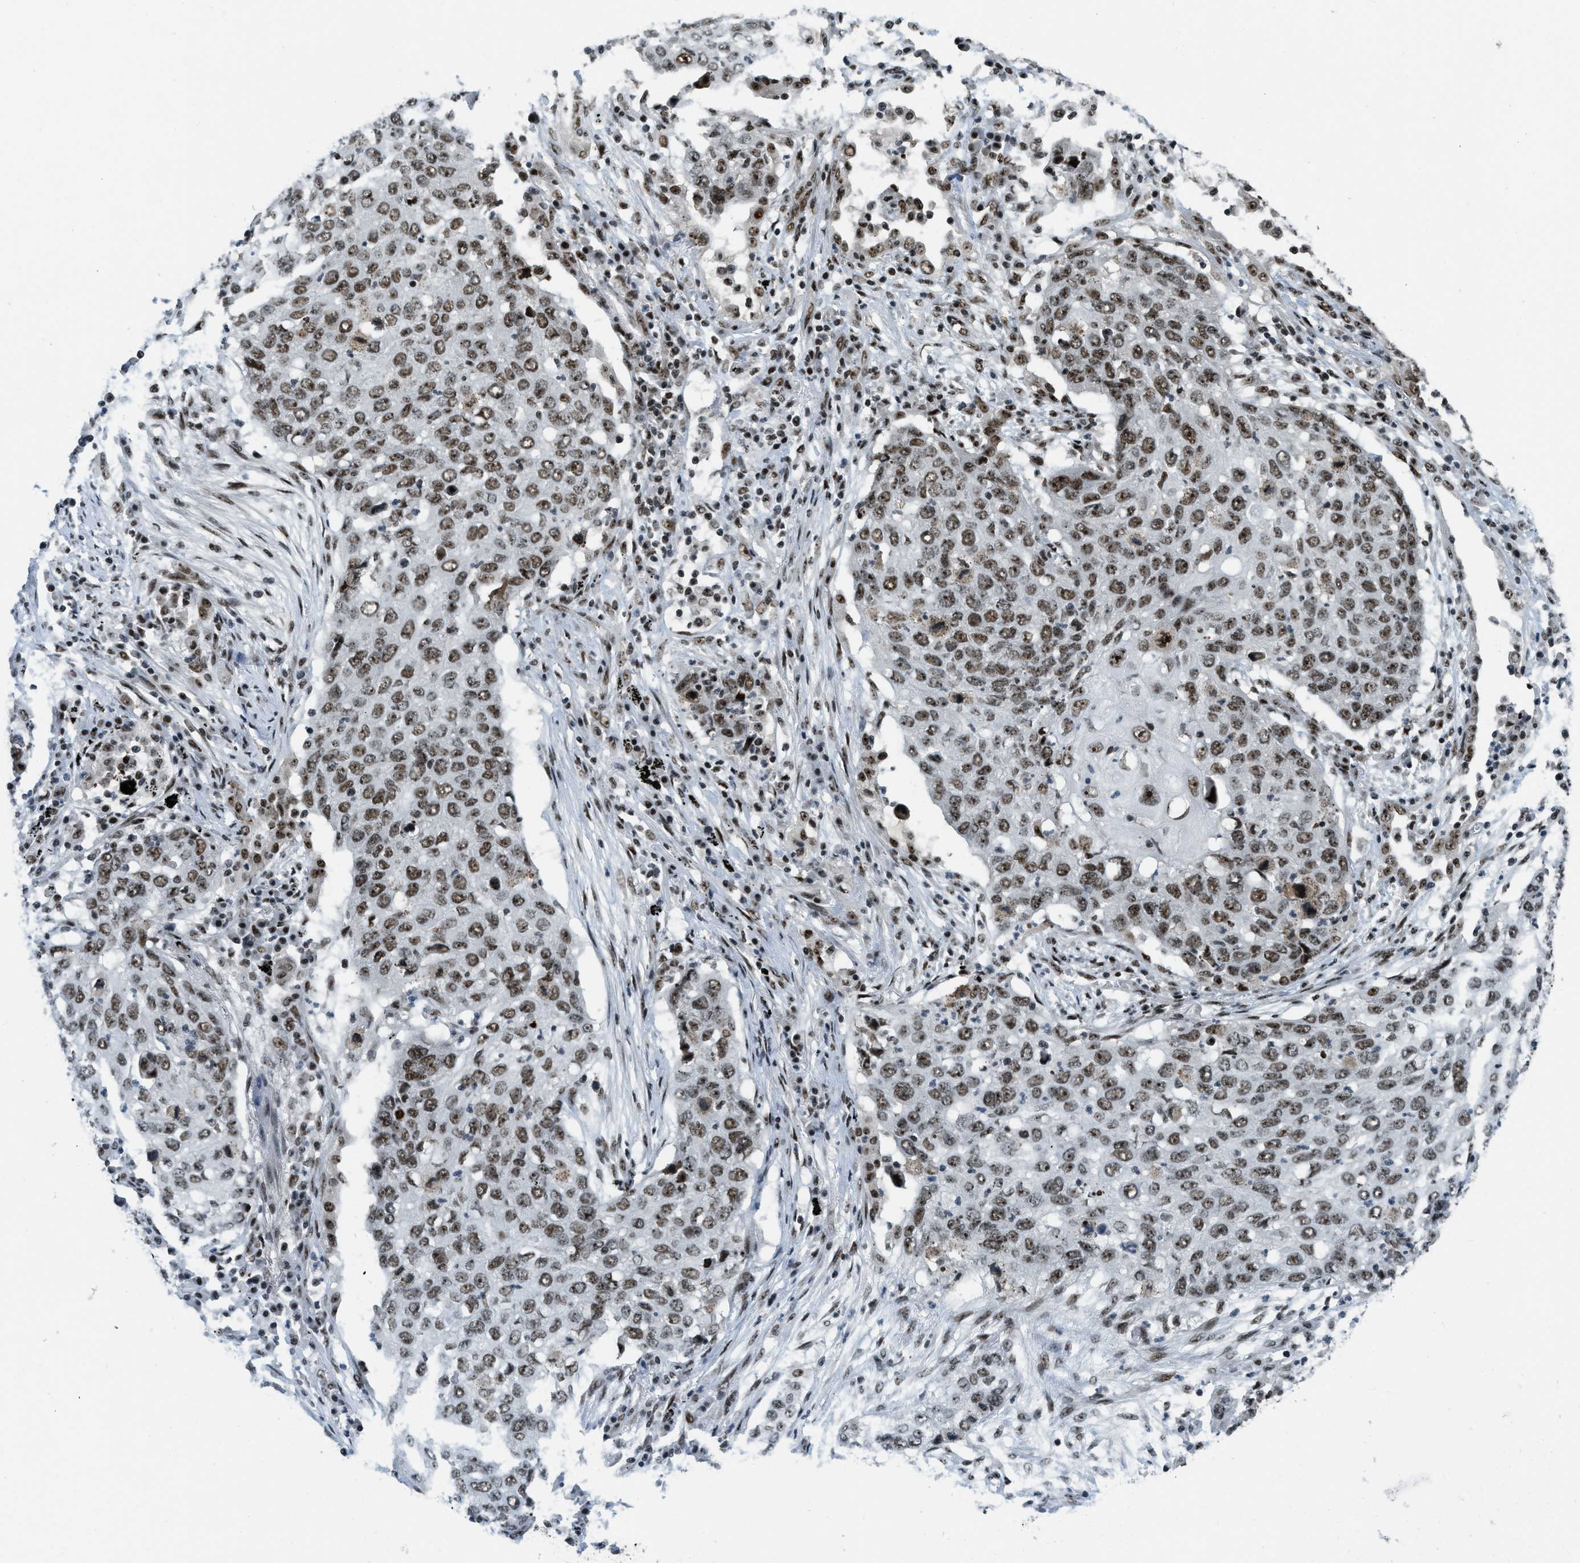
{"staining": {"intensity": "weak", "quantity": ">75%", "location": "nuclear"}, "tissue": "lung cancer", "cell_type": "Tumor cells", "image_type": "cancer", "snomed": [{"axis": "morphology", "description": "Squamous cell carcinoma, NOS"}, {"axis": "topography", "description": "Lung"}], "caption": "IHC (DAB) staining of lung squamous cell carcinoma exhibits weak nuclear protein positivity in approximately >75% of tumor cells.", "gene": "URB1", "patient": {"sex": "female", "age": 63}}